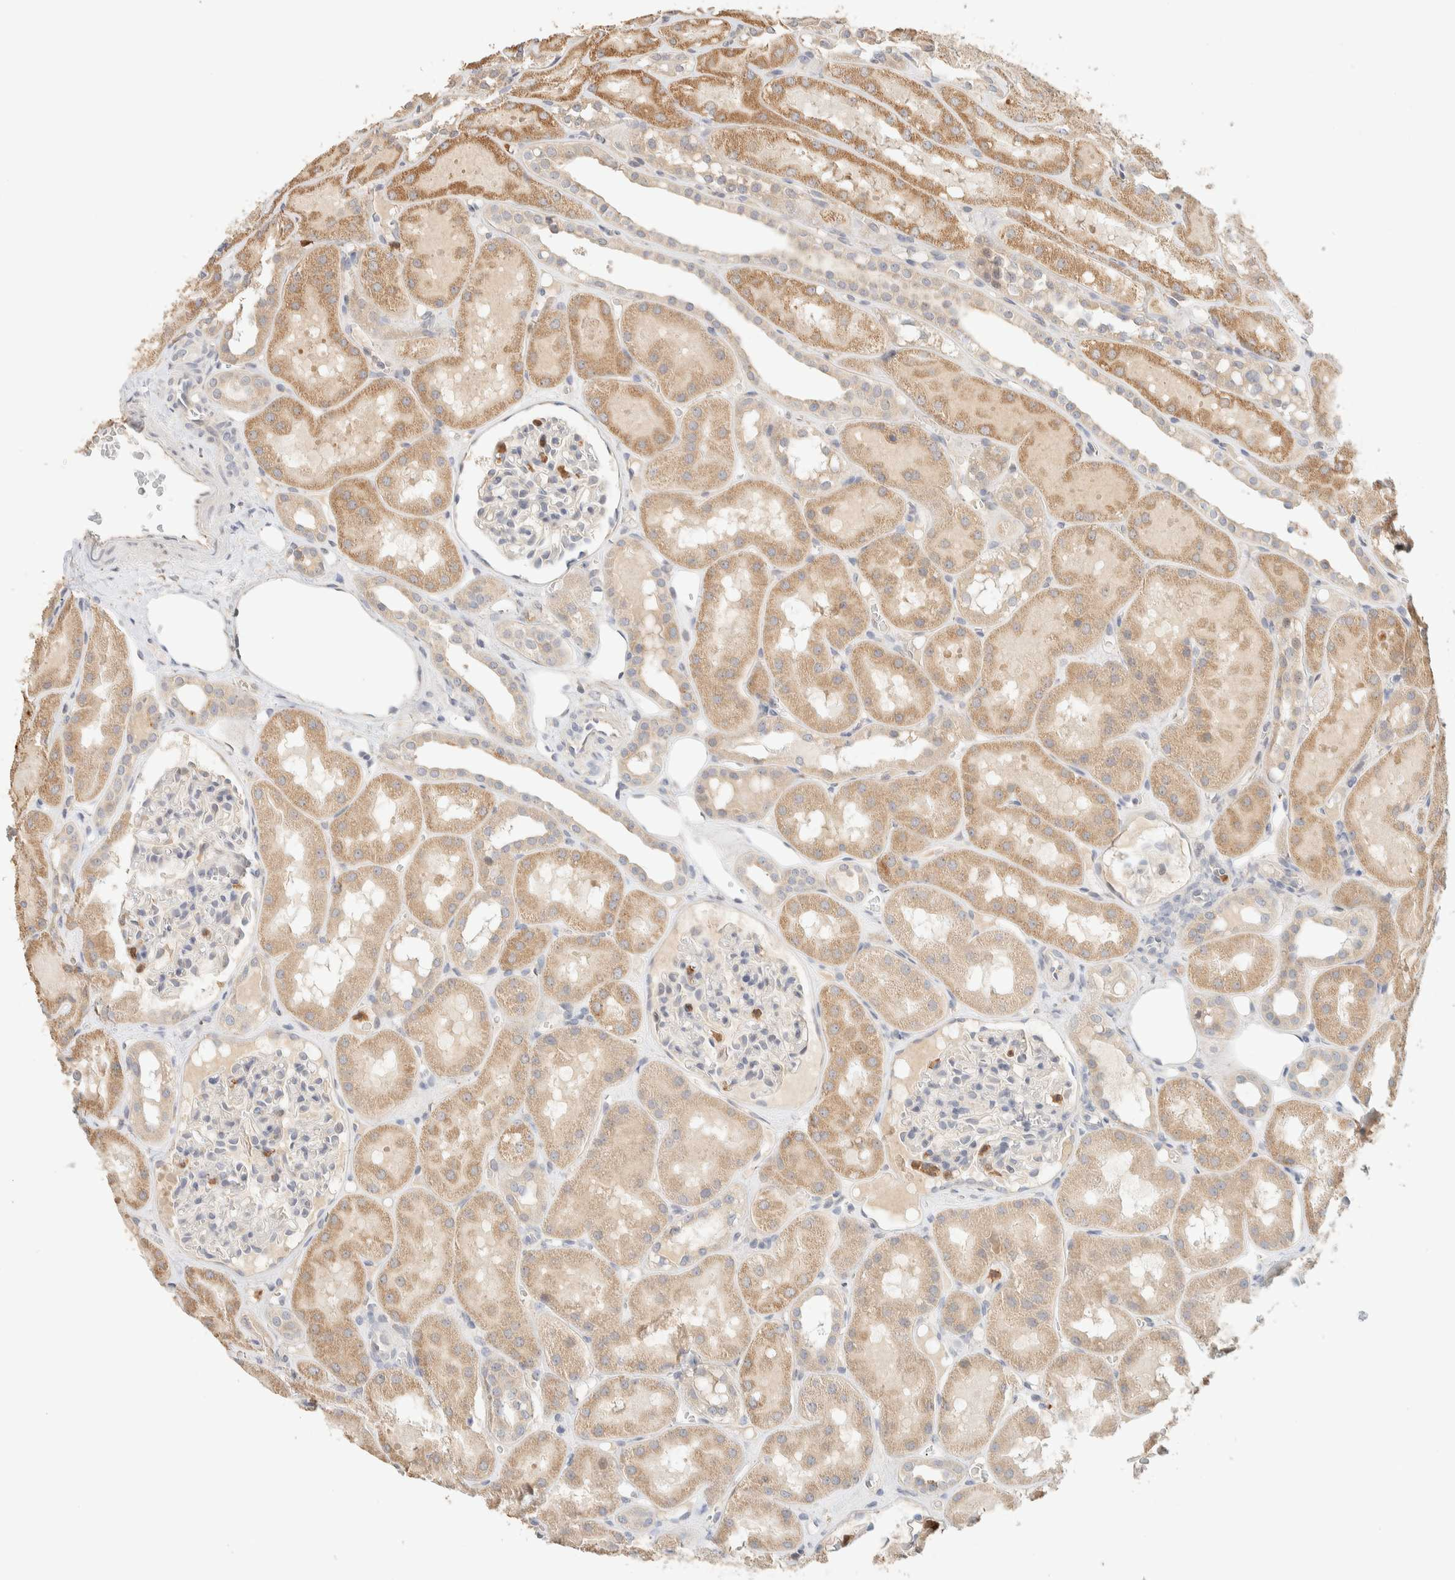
{"staining": {"intensity": "negative", "quantity": "none", "location": "none"}, "tissue": "kidney", "cell_type": "Cells in glomeruli", "image_type": "normal", "snomed": [{"axis": "morphology", "description": "Normal tissue, NOS"}, {"axis": "topography", "description": "Kidney"}, {"axis": "topography", "description": "Urinary bladder"}], "caption": "Human kidney stained for a protein using immunohistochemistry exhibits no staining in cells in glomeruli.", "gene": "TTC3", "patient": {"sex": "male", "age": 16}}